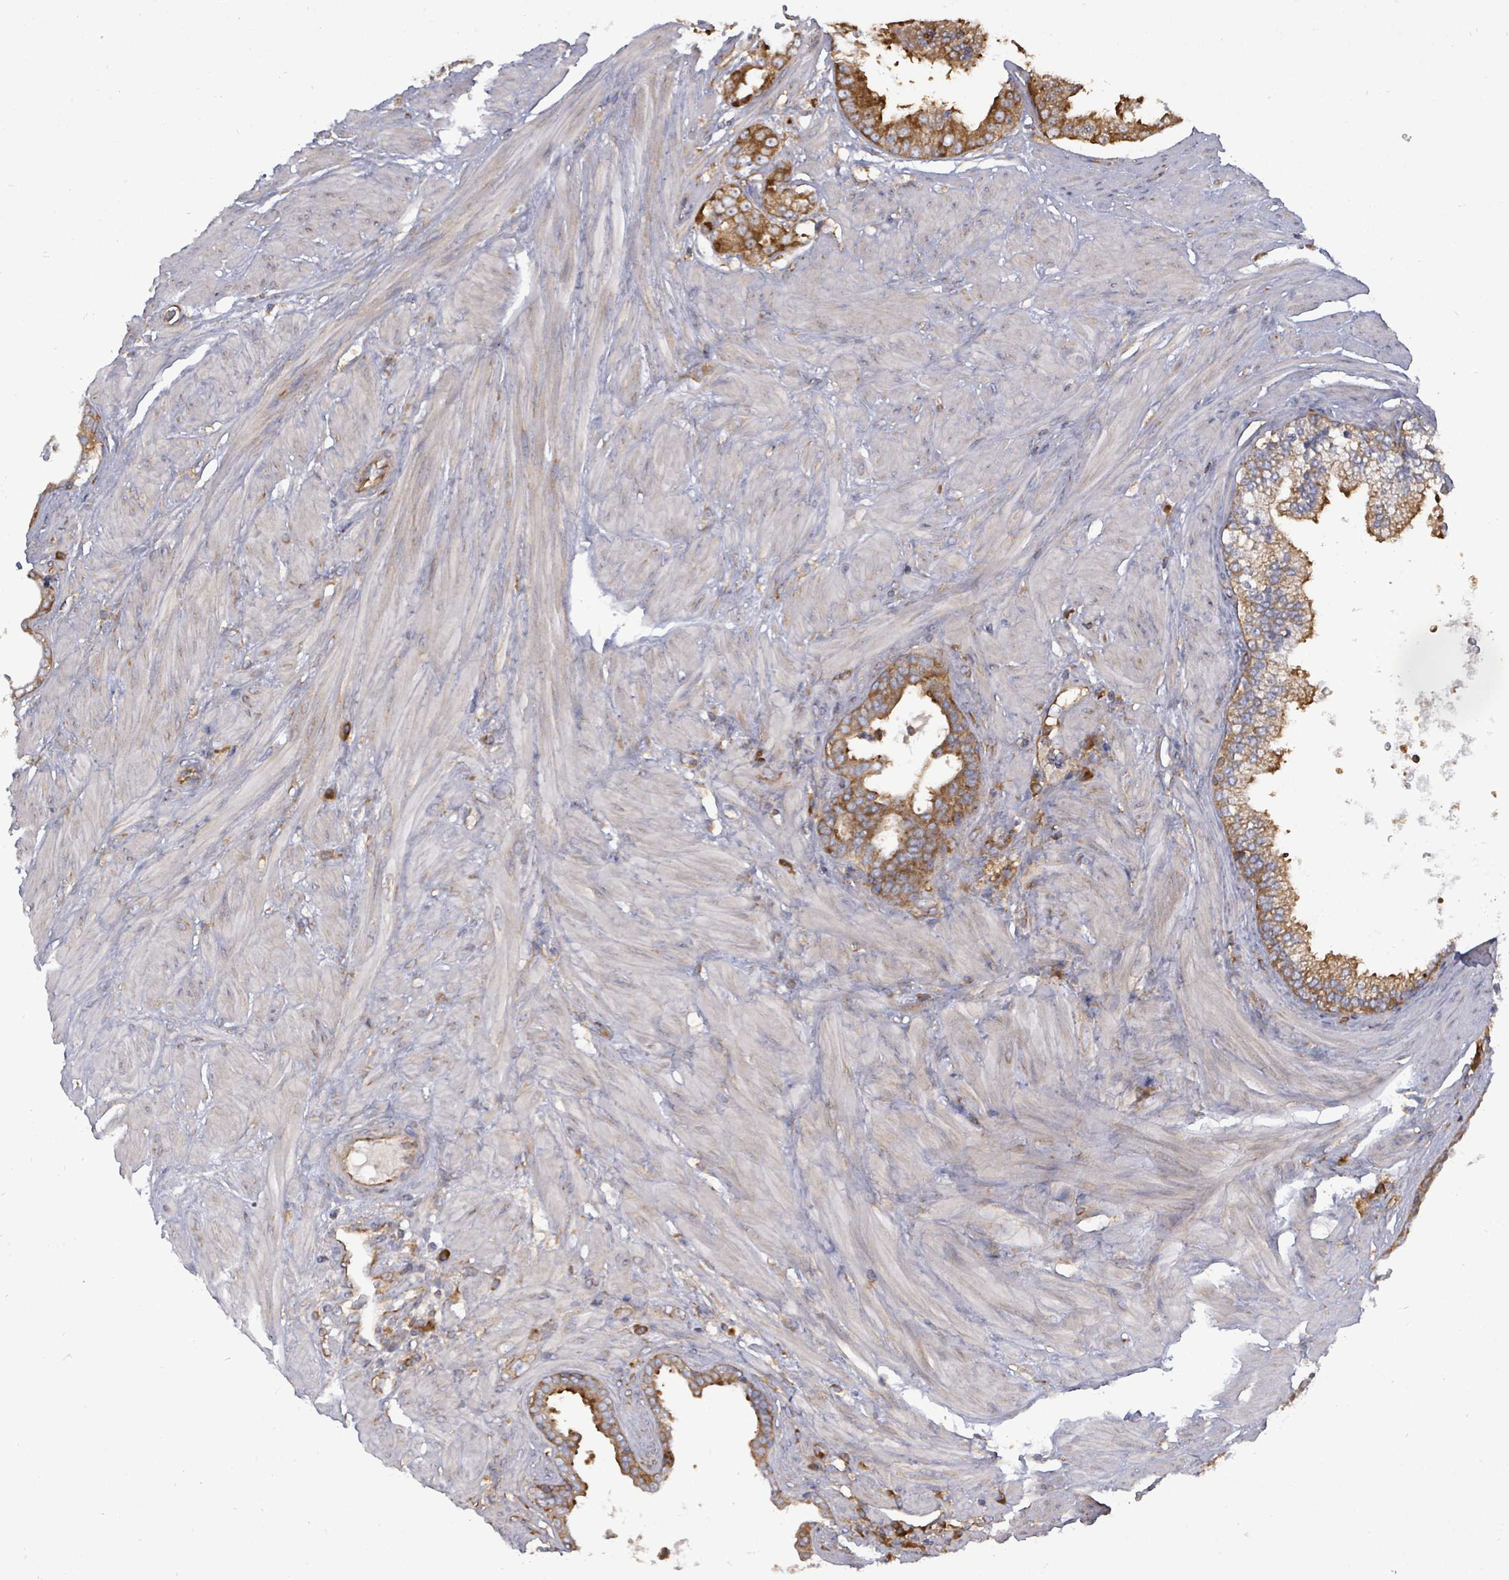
{"staining": {"intensity": "moderate", "quantity": ">75%", "location": "cytoplasmic/membranous"}, "tissue": "prostate cancer", "cell_type": "Tumor cells", "image_type": "cancer", "snomed": [{"axis": "morphology", "description": "Adenocarcinoma, High grade"}, {"axis": "topography", "description": "Prostate"}], "caption": "A brown stain shows moderate cytoplasmic/membranous expression of a protein in prostate cancer tumor cells.", "gene": "EIF3C", "patient": {"sex": "male", "age": 68}}